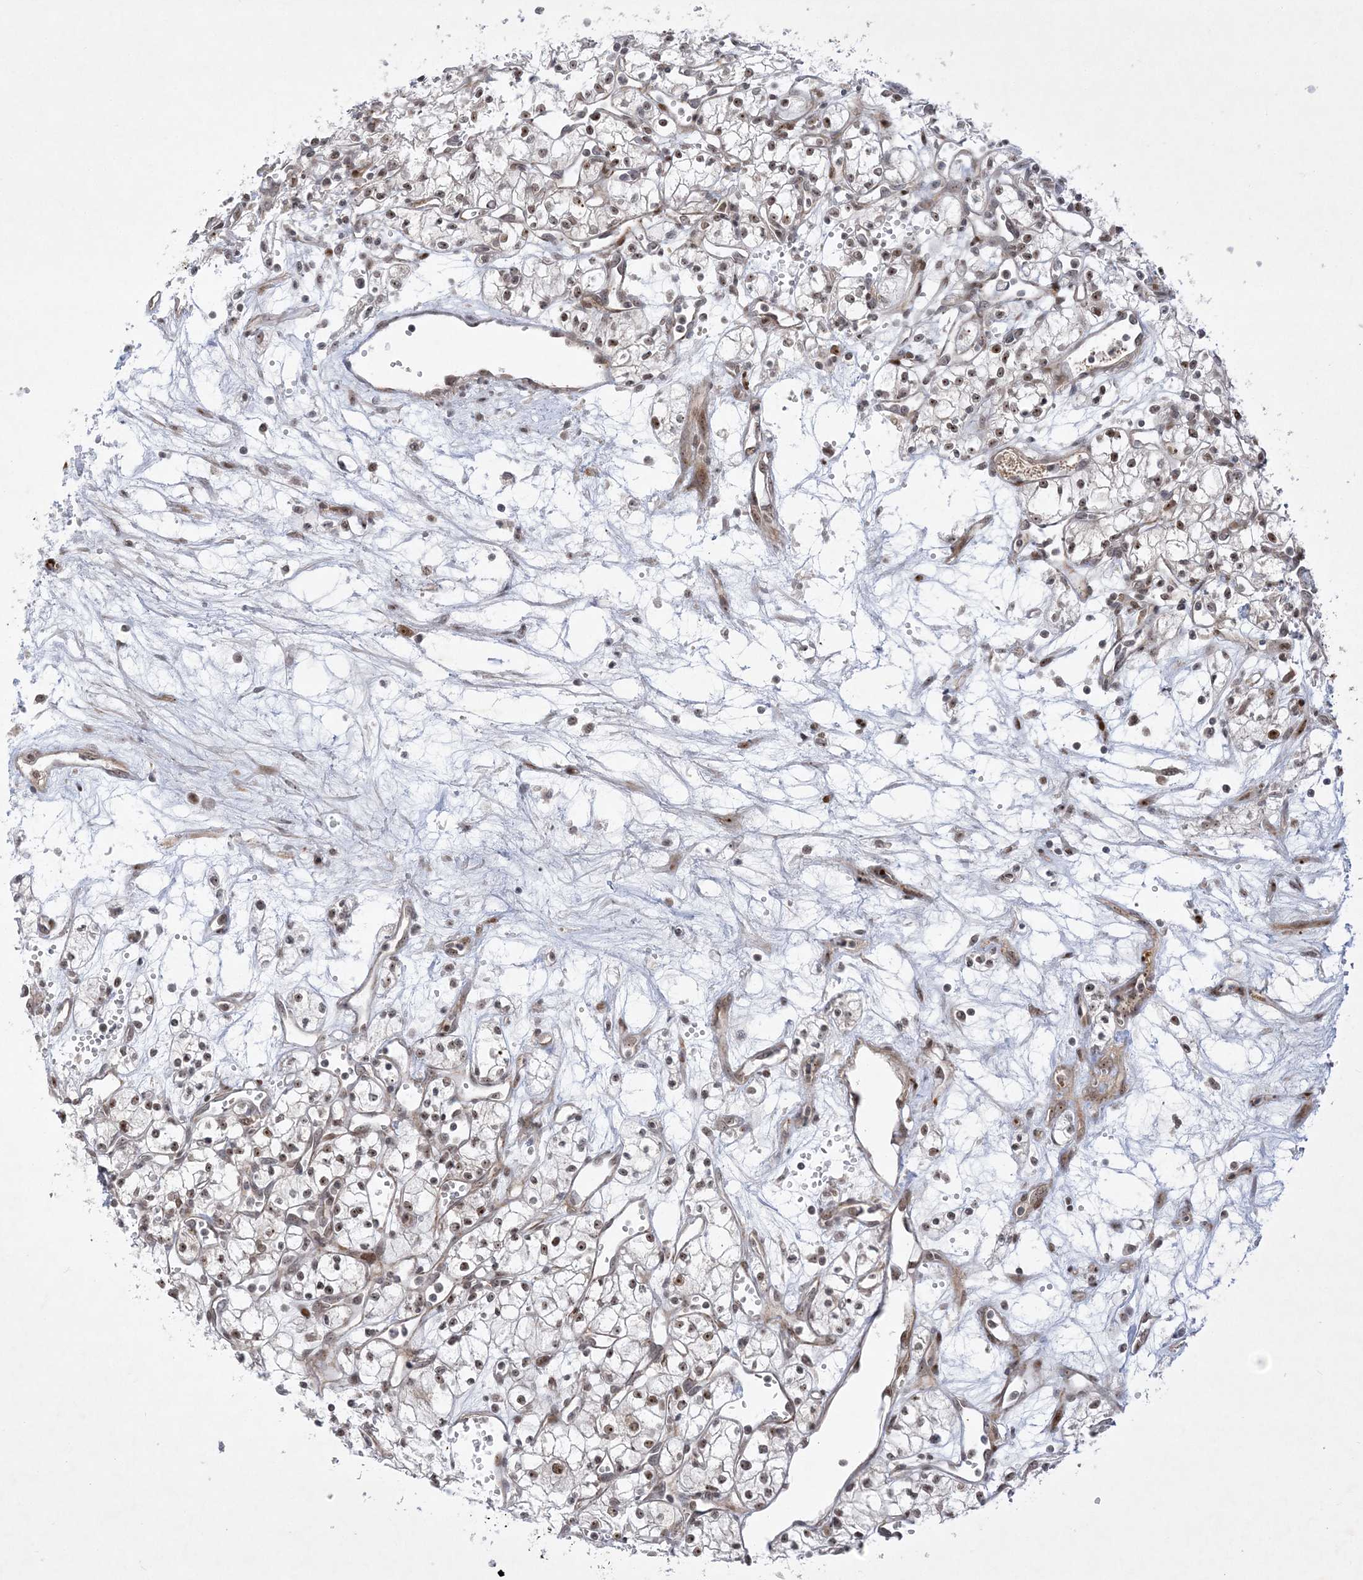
{"staining": {"intensity": "weak", "quantity": "<25%", "location": "nuclear"}, "tissue": "renal cancer", "cell_type": "Tumor cells", "image_type": "cancer", "snomed": [{"axis": "morphology", "description": "Adenocarcinoma, NOS"}, {"axis": "topography", "description": "Kidney"}], "caption": "This is an immunohistochemistry image of human renal cancer. There is no positivity in tumor cells.", "gene": "NPM3", "patient": {"sex": "male", "age": 59}}